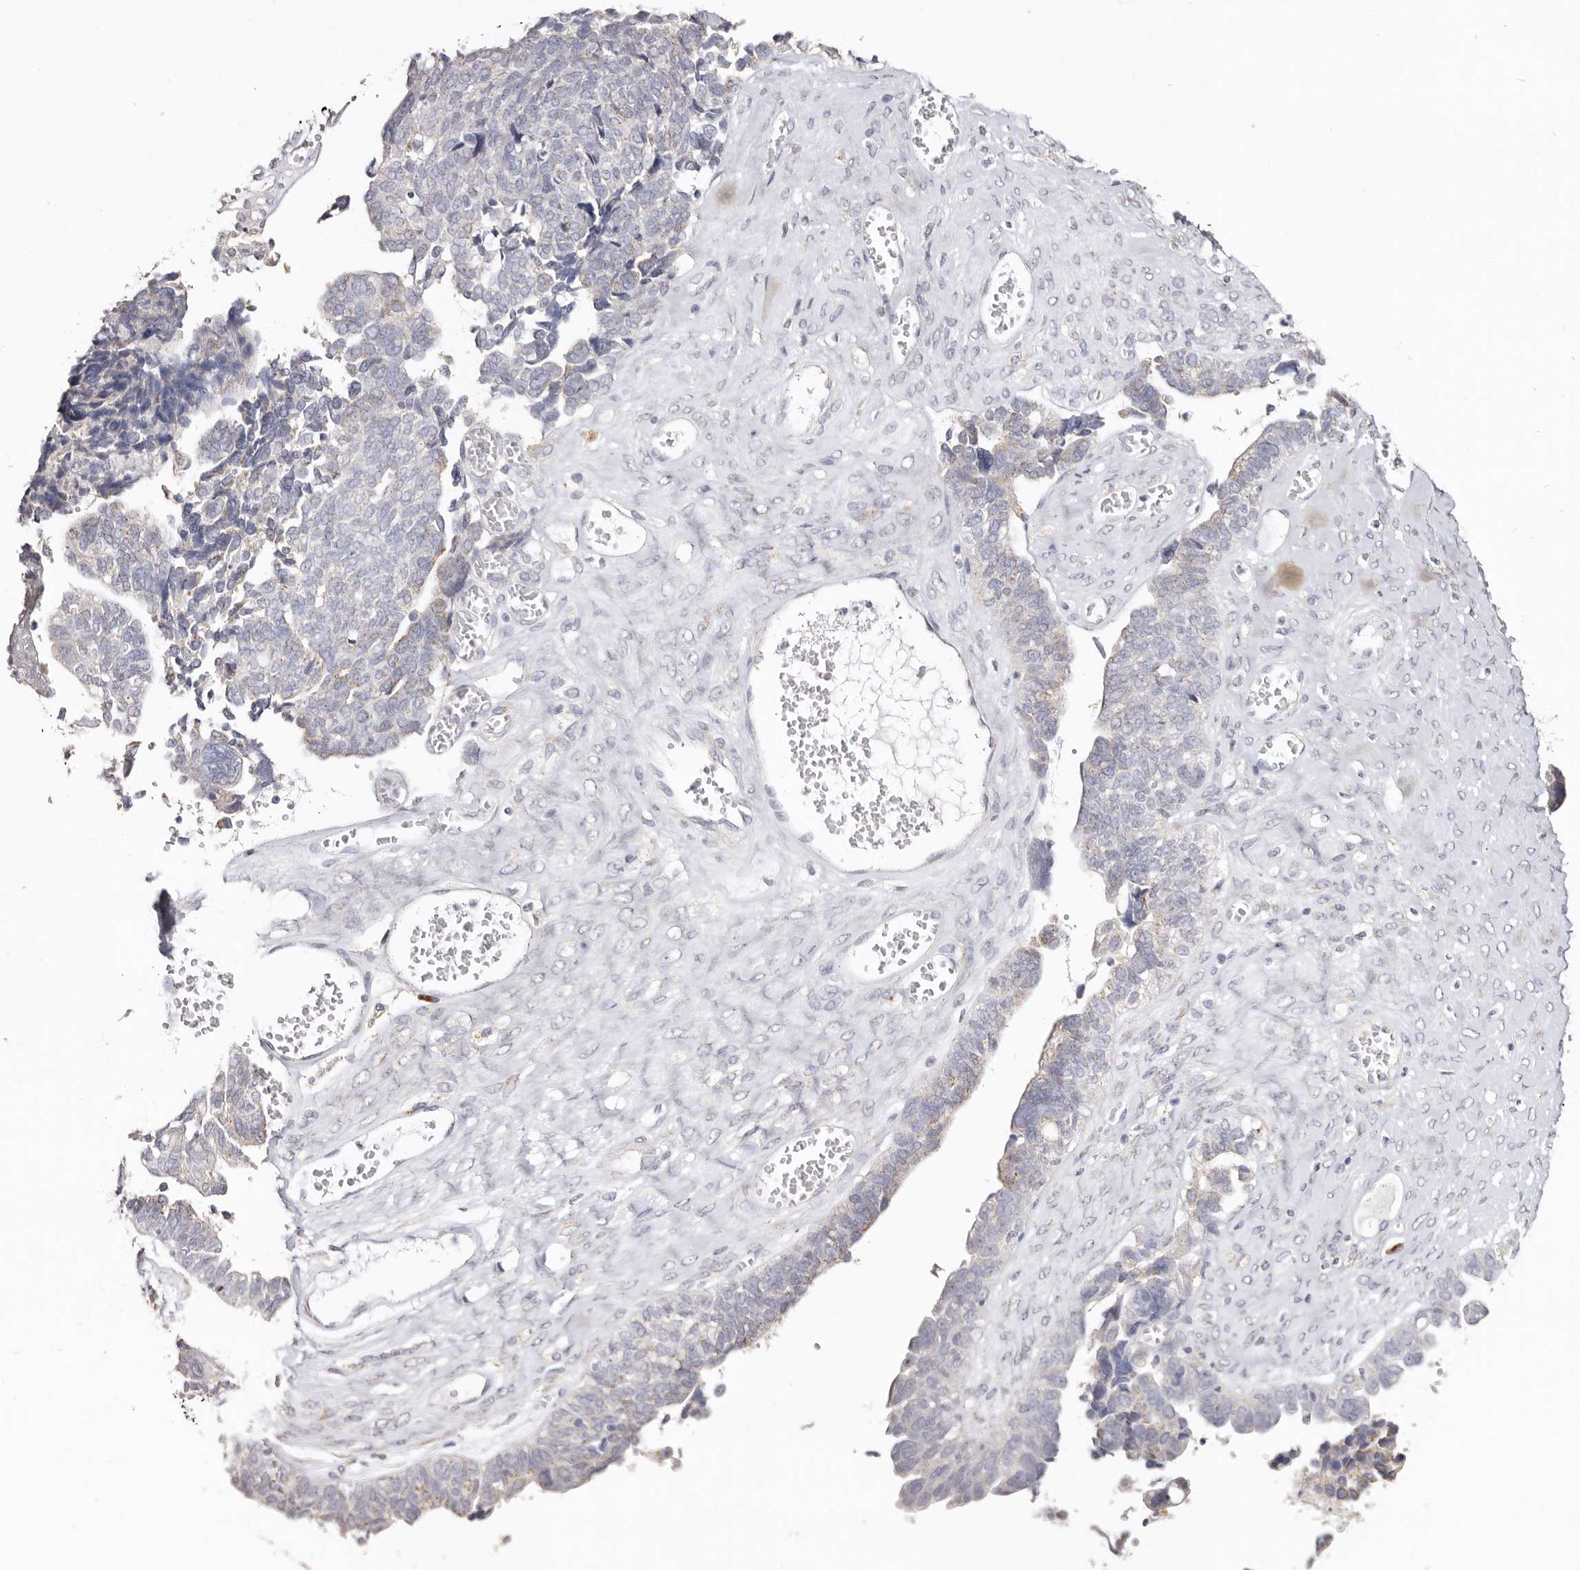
{"staining": {"intensity": "negative", "quantity": "none", "location": "none"}, "tissue": "ovarian cancer", "cell_type": "Tumor cells", "image_type": "cancer", "snomed": [{"axis": "morphology", "description": "Cystadenocarcinoma, serous, NOS"}, {"axis": "topography", "description": "Ovary"}], "caption": "The immunohistochemistry photomicrograph has no significant positivity in tumor cells of ovarian serous cystadenocarcinoma tissue.", "gene": "LGALS7B", "patient": {"sex": "female", "age": 79}}